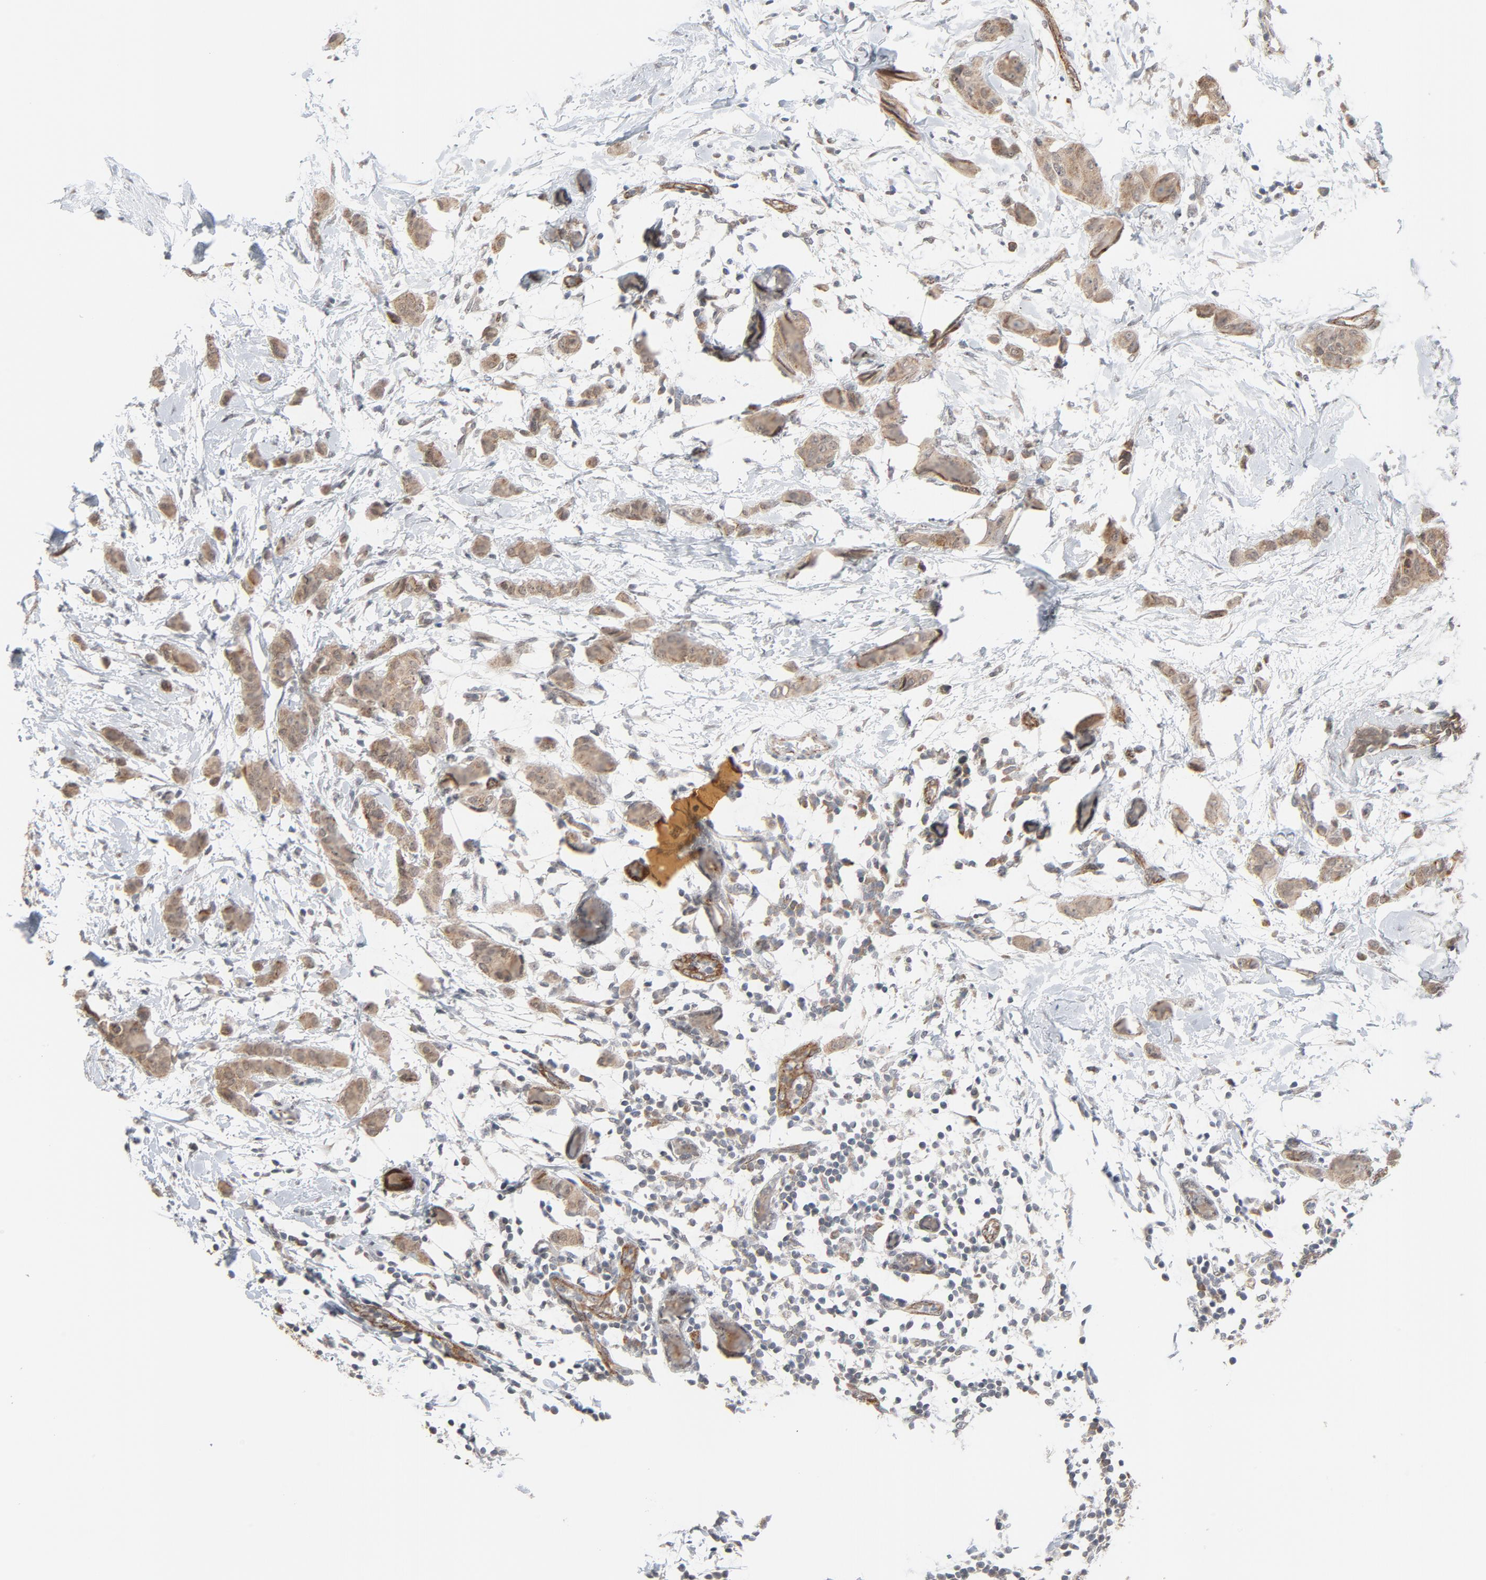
{"staining": {"intensity": "moderate", "quantity": ">75%", "location": "cytoplasmic/membranous"}, "tissue": "breast cancer", "cell_type": "Tumor cells", "image_type": "cancer", "snomed": [{"axis": "morphology", "description": "Duct carcinoma"}, {"axis": "topography", "description": "Breast"}], "caption": "A brown stain highlights moderate cytoplasmic/membranous positivity of a protein in breast cancer (intraductal carcinoma) tumor cells.", "gene": "ITPR3", "patient": {"sex": "female", "age": 40}}